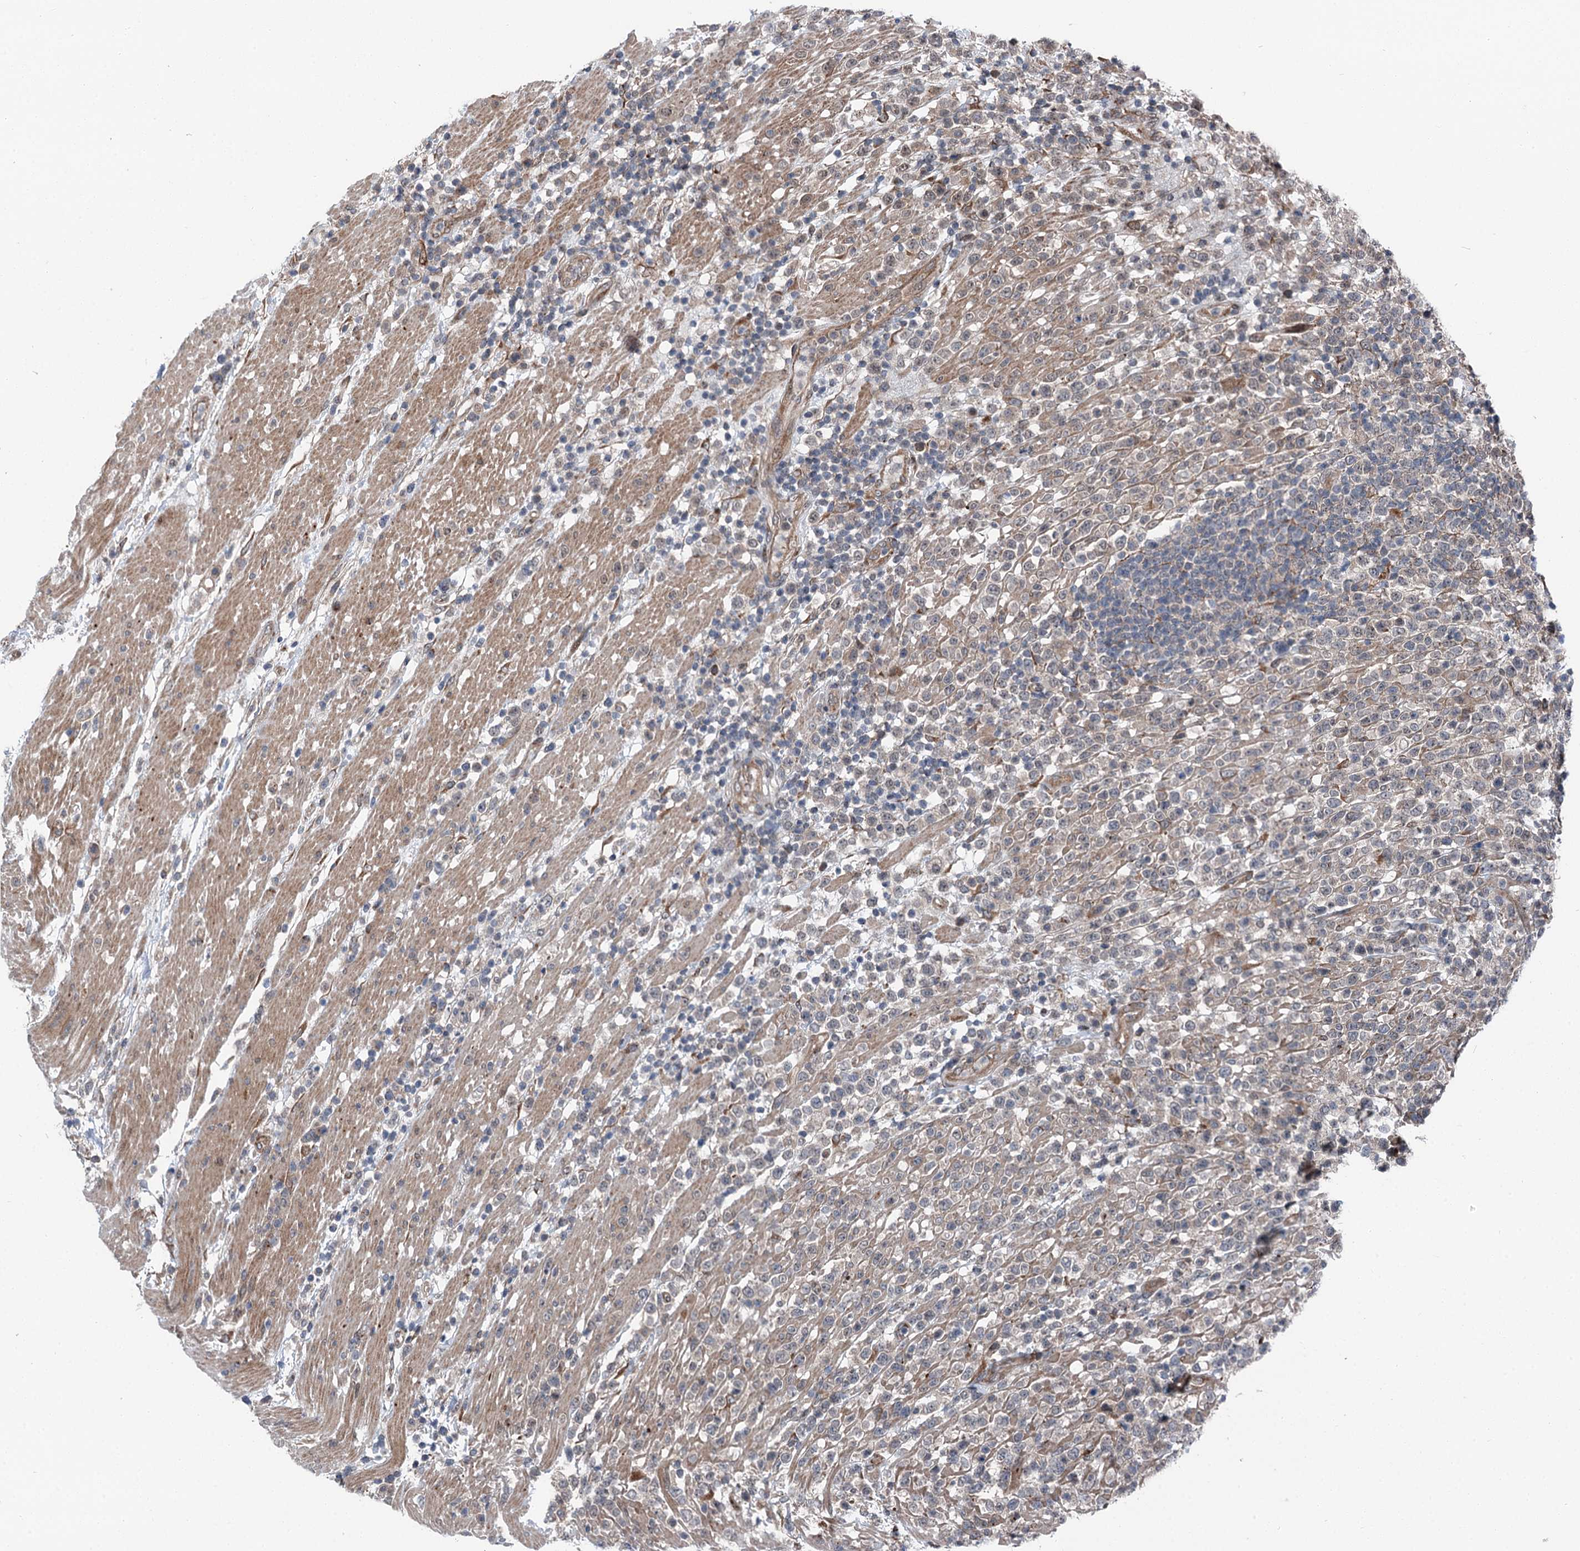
{"staining": {"intensity": "negative", "quantity": "none", "location": "none"}, "tissue": "lymphoma", "cell_type": "Tumor cells", "image_type": "cancer", "snomed": [{"axis": "morphology", "description": "Malignant lymphoma, non-Hodgkin's type, High grade"}, {"axis": "topography", "description": "Colon"}], "caption": "Immunohistochemical staining of human high-grade malignant lymphoma, non-Hodgkin's type exhibits no significant expression in tumor cells. The staining was performed using DAB (3,3'-diaminobenzidine) to visualize the protein expression in brown, while the nuclei were stained in blue with hematoxylin (Magnification: 20x).", "gene": "POLR1D", "patient": {"sex": "female", "age": 53}}